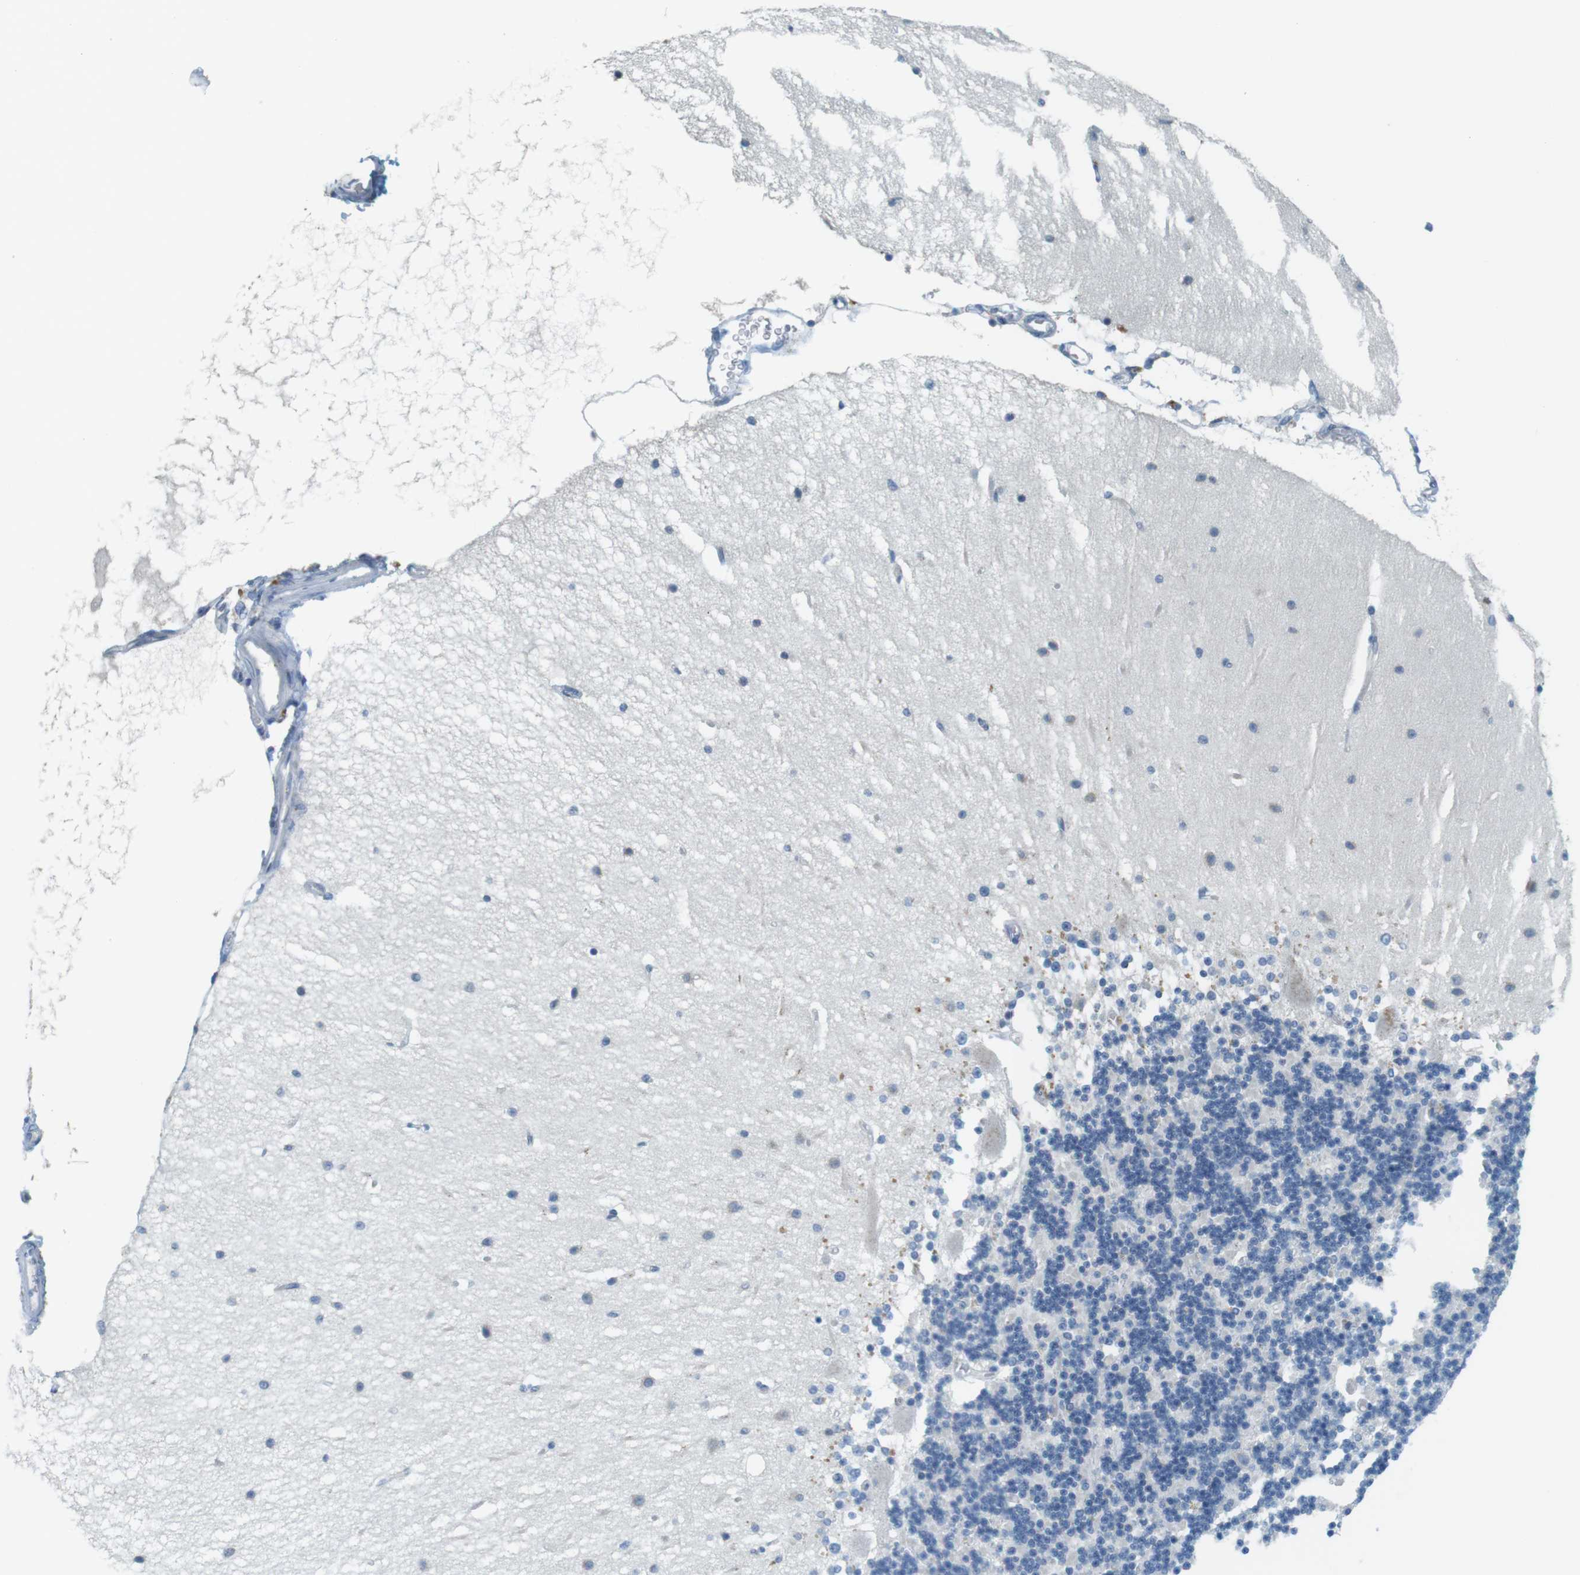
{"staining": {"intensity": "negative", "quantity": "none", "location": "none"}, "tissue": "cerebellum", "cell_type": "Cells in granular layer", "image_type": "normal", "snomed": [{"axis": "morphology", "description": "Normal tissue, NOS"}, {"axis": "topography", "description": "Cerebellum"}], "caption": "Immunohistochemical staining of normal cerebellum displays no significant positivity in cells in granular layer. The staining is performed using DAB (3,3'-diaminobenzidine) brown chromogen with nuclei counter-stained in using hematoxylin.", "gene": "MUC5B", "patient": {"sex": "female", "age": 54}}